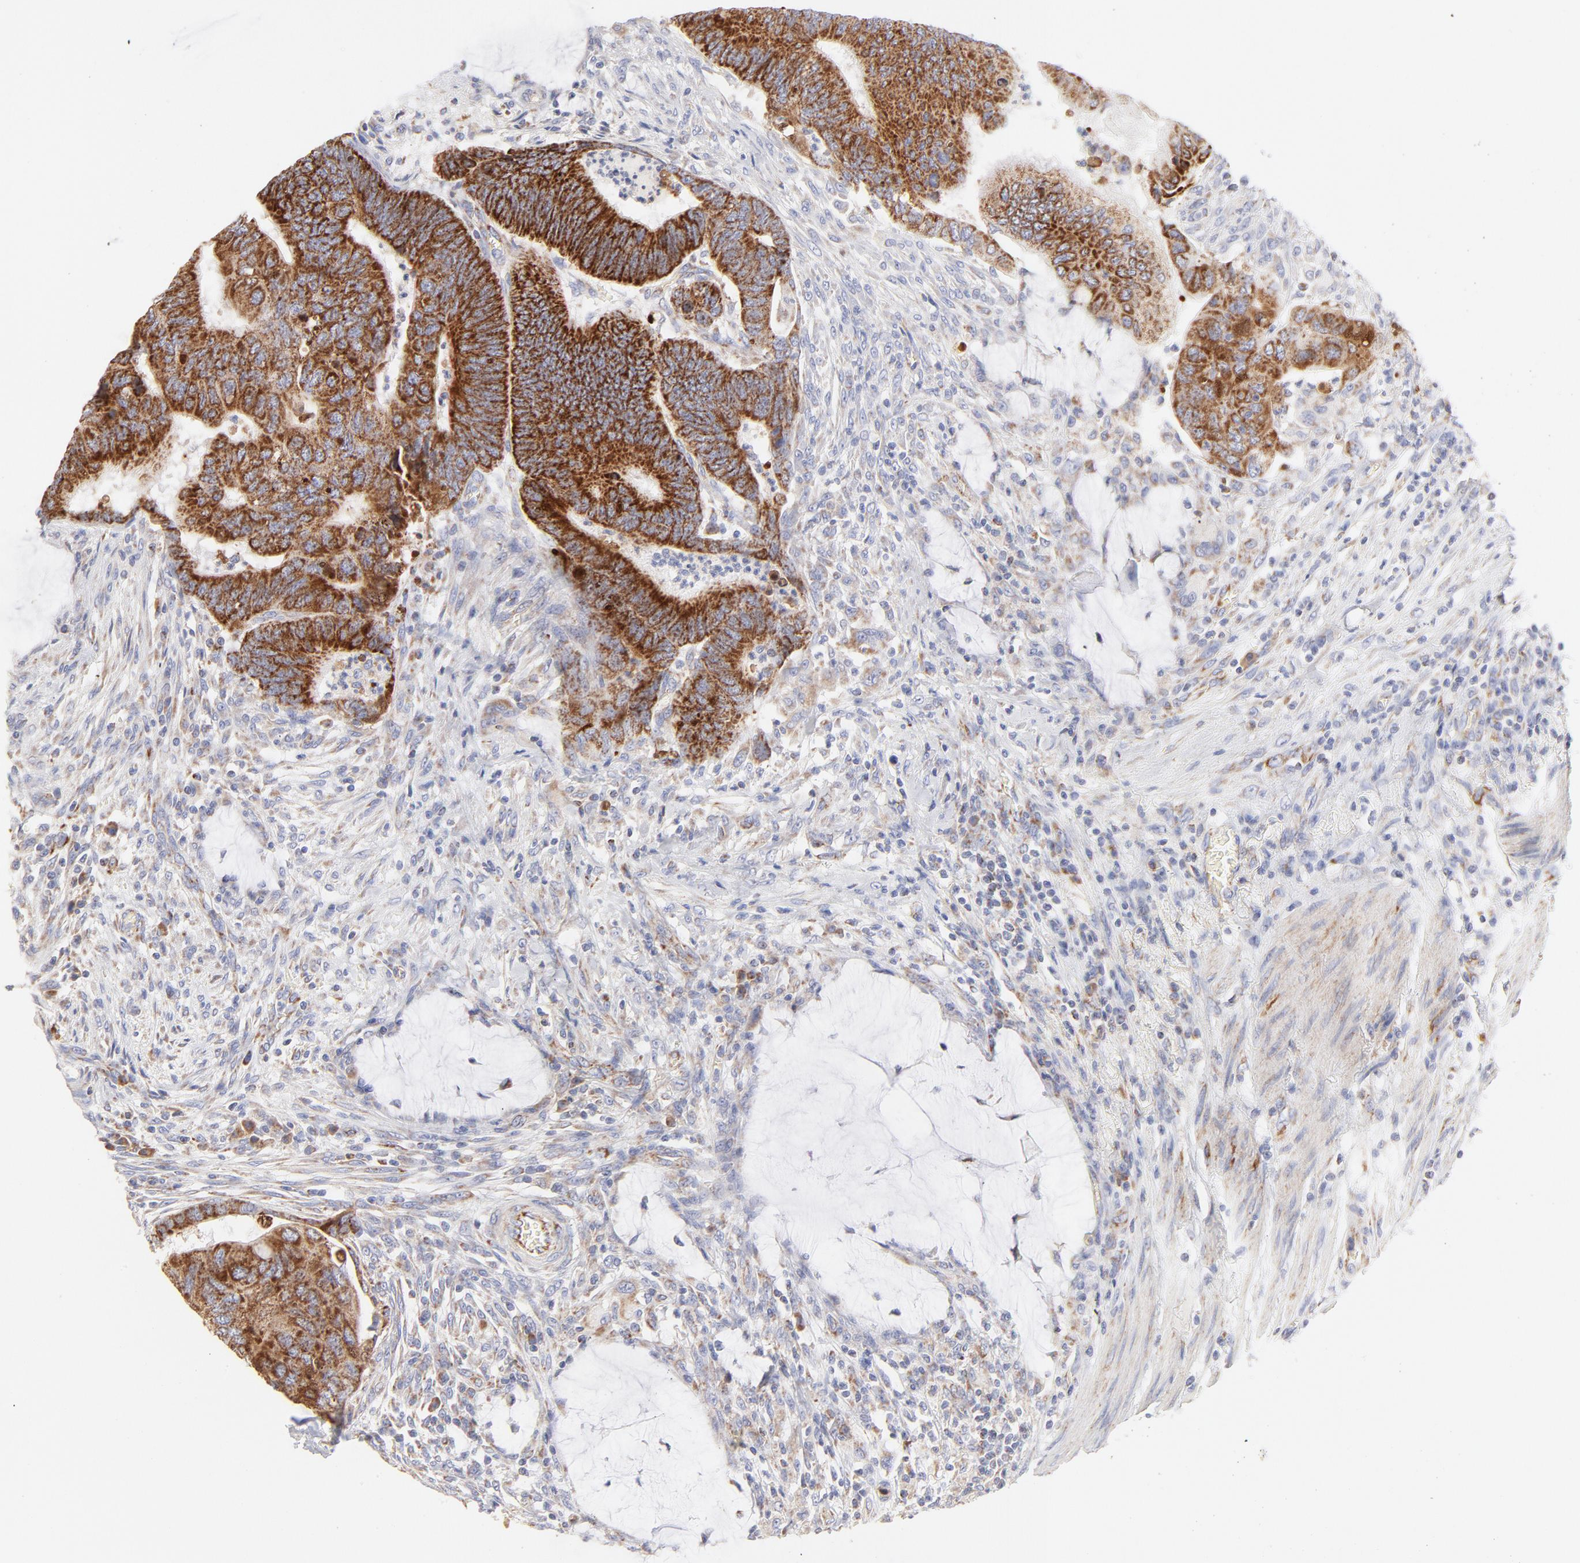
{"staining": {"intensity": "strong", "quantity": ">75%", "location": "cytoplasmic/membranous"}, "tissue": "colorectal cancer", "cell_type": "Tumor cells", "image_type": "cancer", "snomed": [{"axis": "morphology", "description": "Normal tissue, NOS"}, {"axis": "morphology", "description": "Adenocarcinoma, NOS"}, {"axis": "topography", "description": "Rectum"}], "caption": "High-power microscopy captured an immunohistochemistry histopathology image of colorectal cancer (adenocarcinoma), revealing strong cytoplasmic/membranous staining in approximately >75% of tumor cells.", "gene": "TIMM8A", "patient": {"sex": "male", "age": 92}}